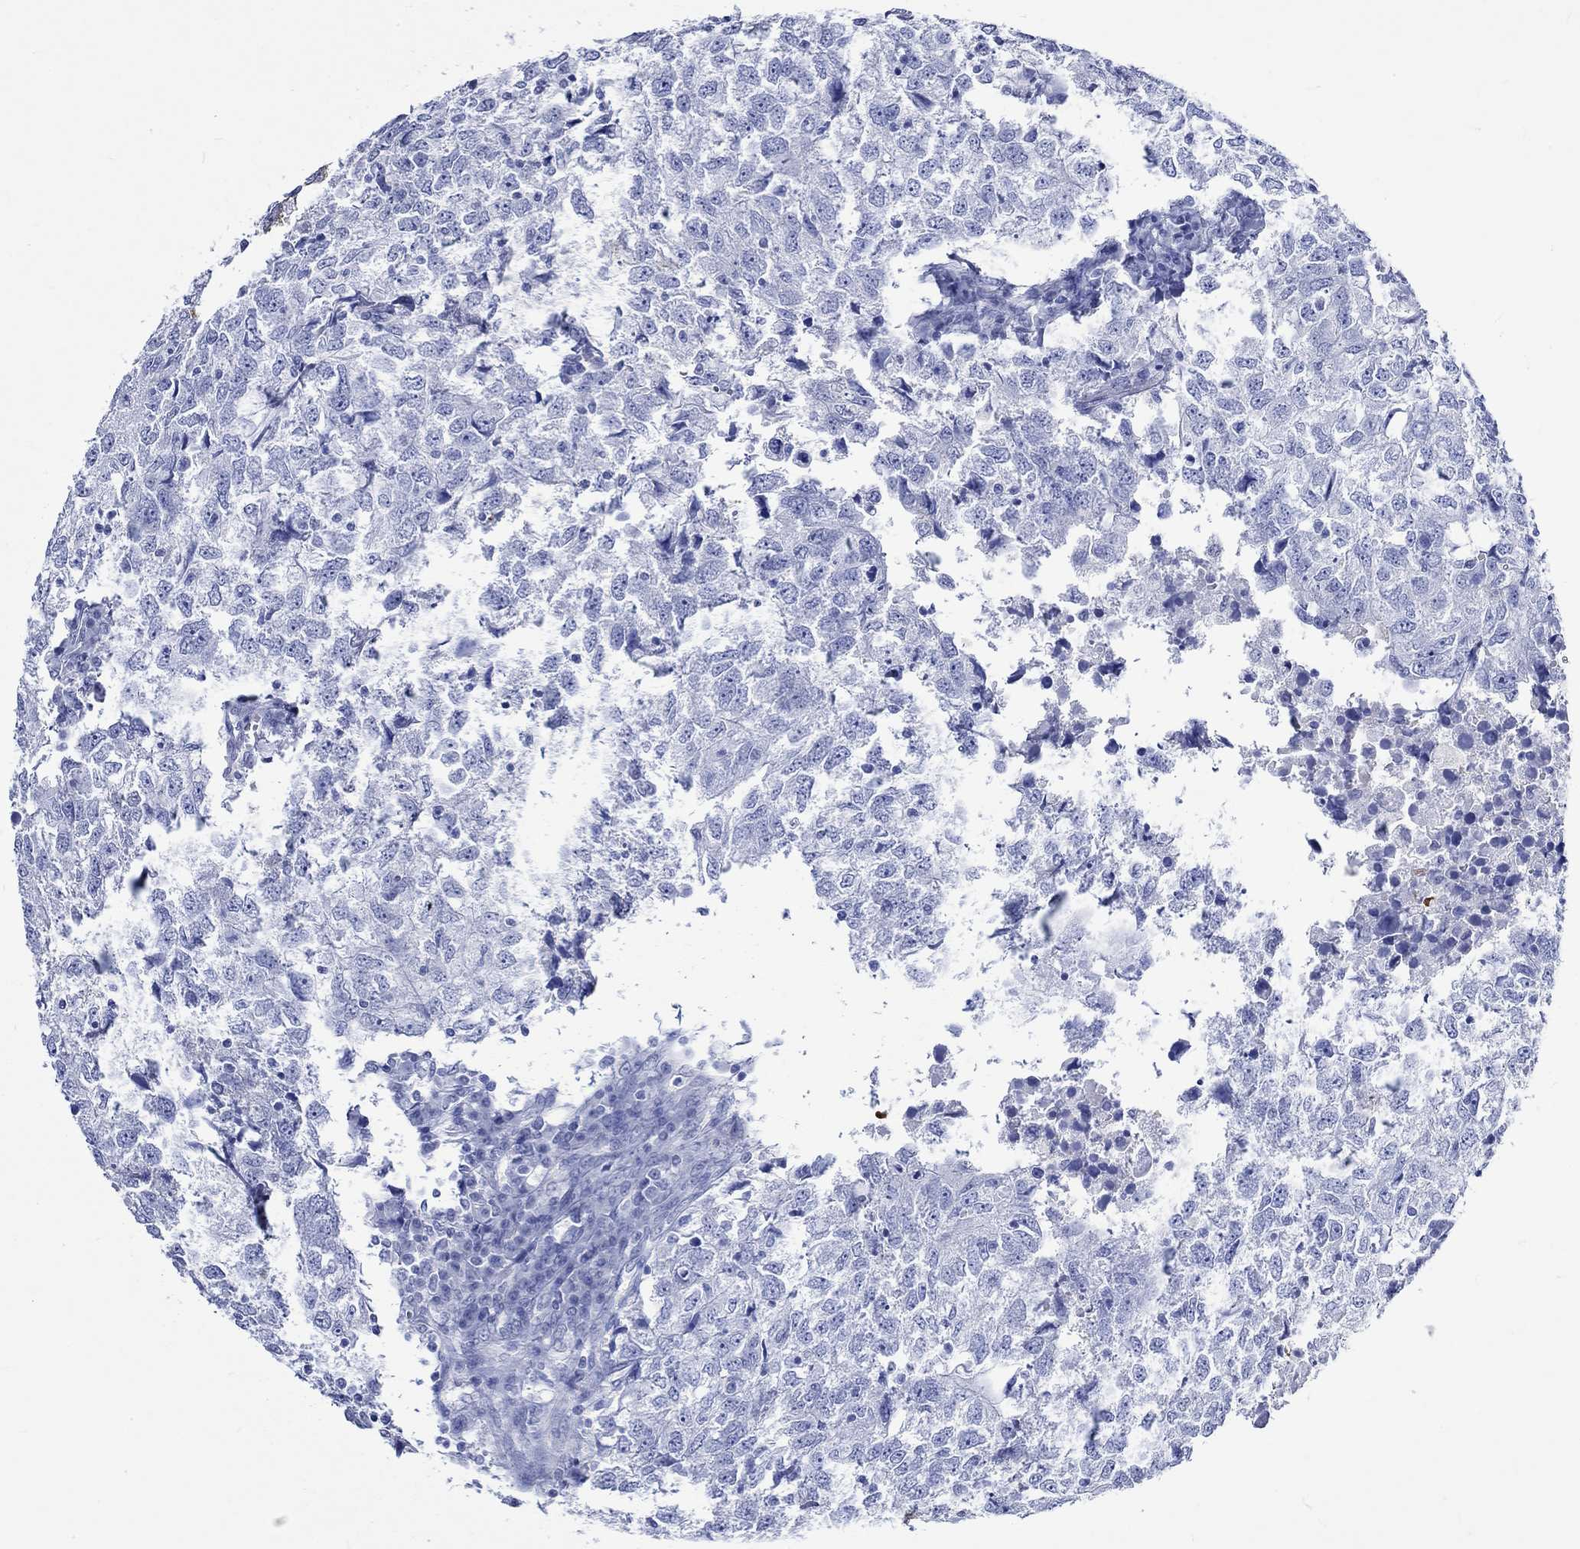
{"staining": {"intensity": "negative", "quantity": "none", "location": "none"}, "tissue": "breast cancer", "cell_type": "Tumor cells", "image_type": "cancer", "snomed": [{"axis": "morphology", "description": "Duct carcinoma"}, {"axis": "topography", "description": "Breast"}], "caption": "DAB (3,3'-diaminobenzidine) immunohistochemical staining of human breast cancer (infiltrating ductal carcinoma) exhibits no significant expression in tumor cells.", "gene": "CRYAB", "patient": {"sex": "female", "age": 30}}